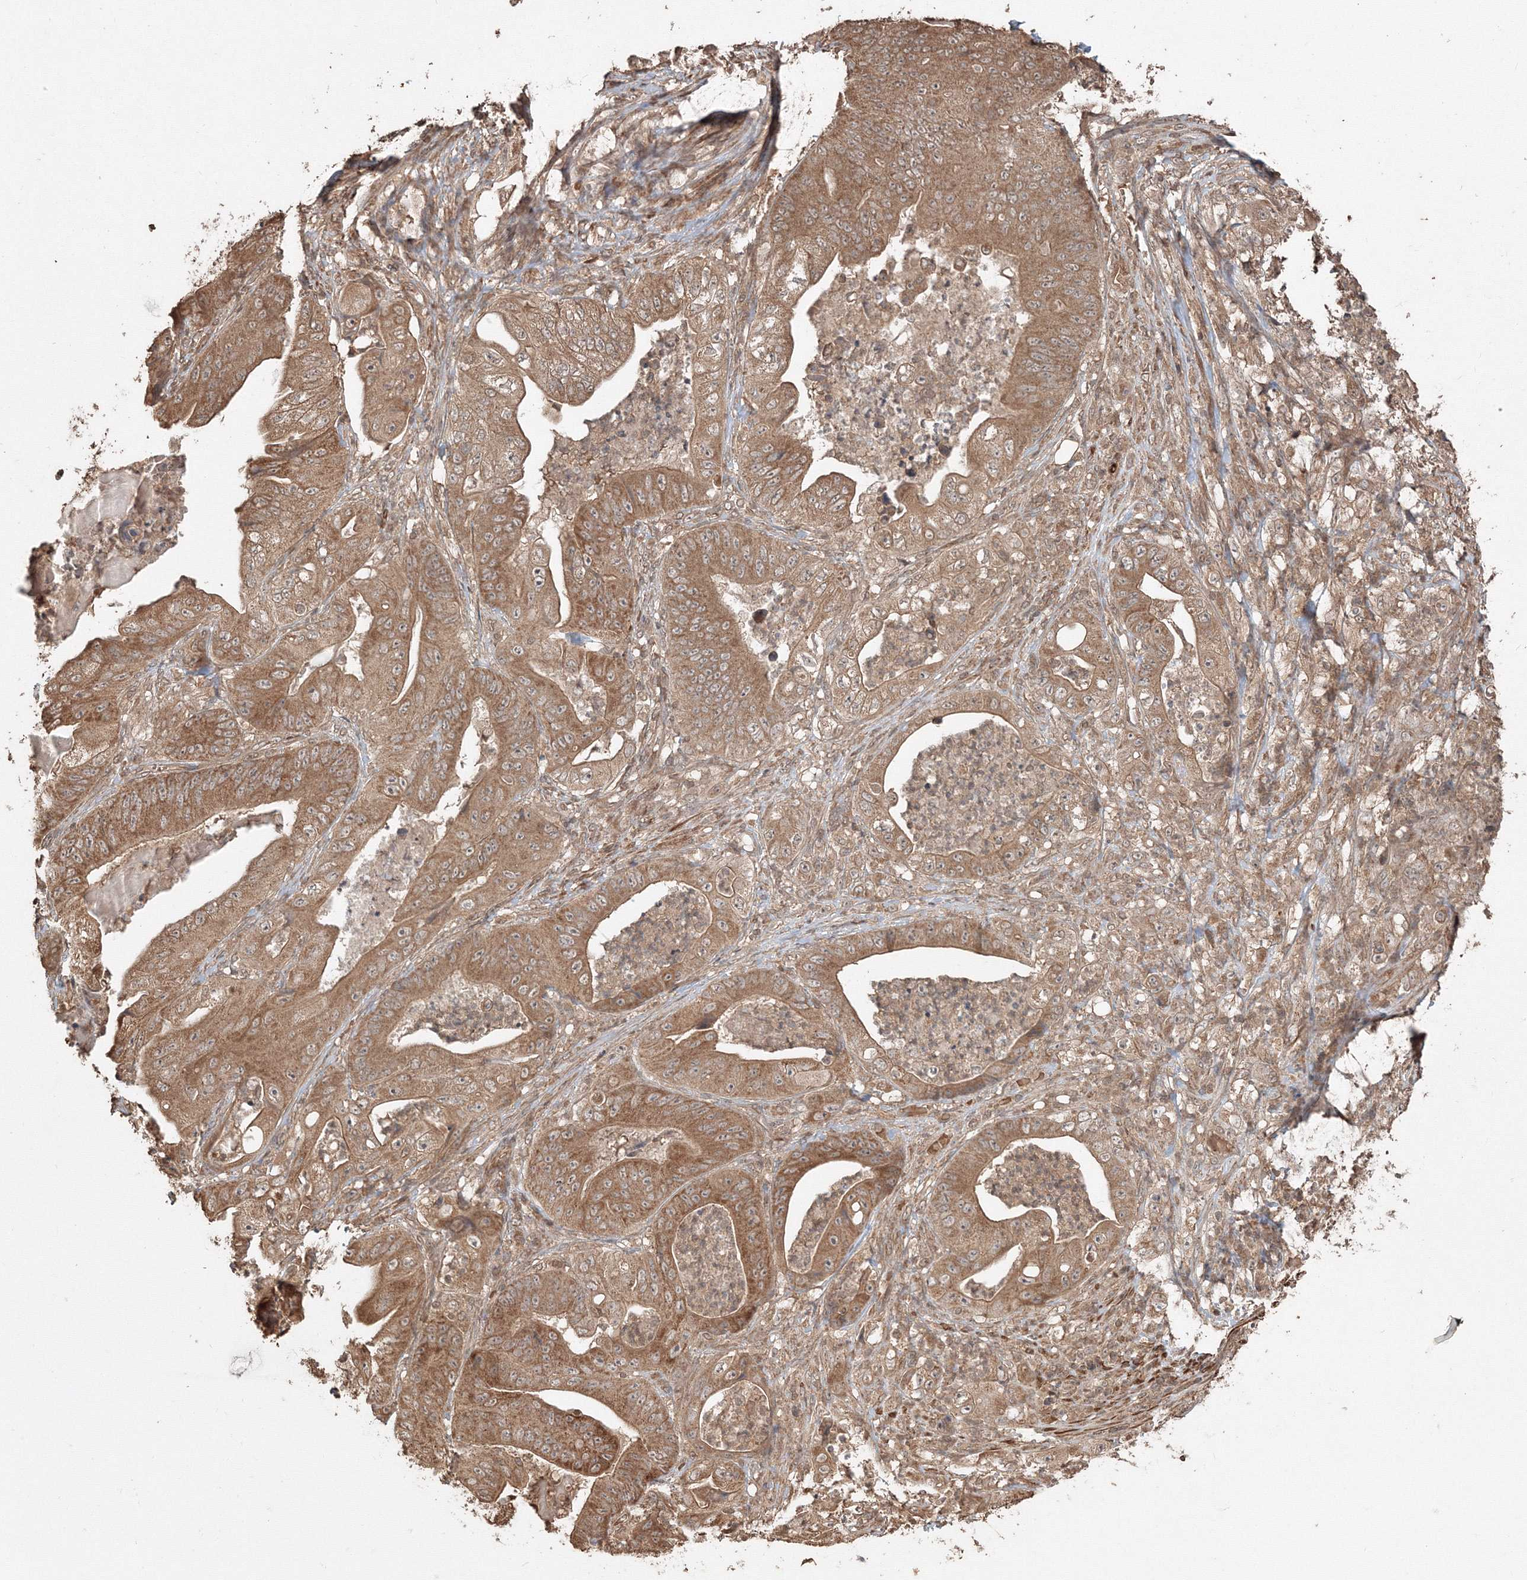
{"staining": {"intensity": "moderate", "quantity": ">75%", "location": "cytoplasmic/membranous"}, "tissue": "stomach cancer", "cell_type": "Tumor cells", "image_type": "cancer", "snomed": [{"axis": "morphology", "description": "Adenocarcinoma, NOS"}, {"axis": "topography", "description": "Stomach"}], "caption": "This micrograph displays stomach cancer stained with IHC to label a protein in brown. The cytoplasmic/membranous of tumor cells show moderate positivity for the protein. Nuclei are counter-stained blue.", "gene": "CCDC122", "patient": {"sex": "female", "age": 73}}